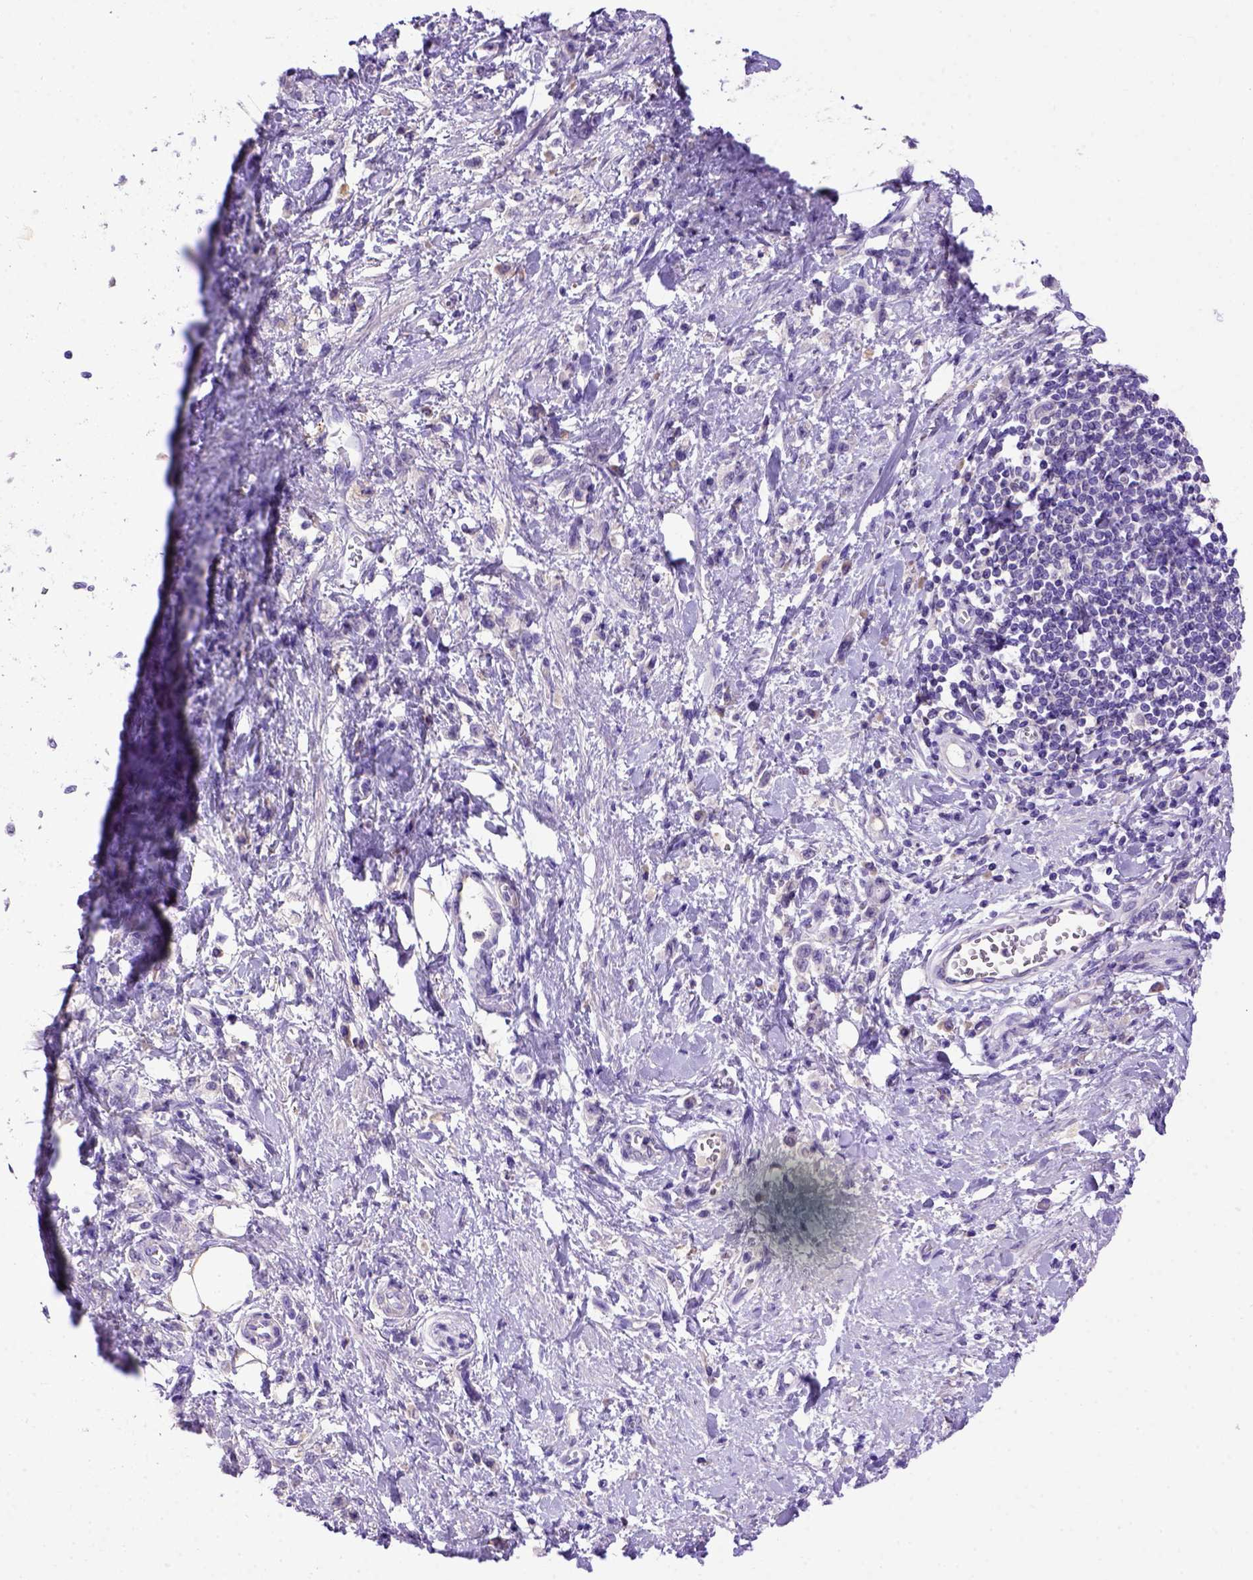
{"staining": {"intensity": "negative", "quantity": "none", "location": "none"}, "tissue": "stomach cancer", "cell_type": "Tumor cells", "image_type": "cancer", "snomed": [{"axis": "morphology", "description": "Adenocarcinoma, NOS"}, {"axis": "topography", "description": "Stomach"}], "caption": "IHC photomicrograph of human stomach cancer (adenocarcinoma) stained for a protein (brown), which exhibits no positivity in tumor cells.", "gene": "ADAM12", "patient": {"sex": "male", "age": 77}}